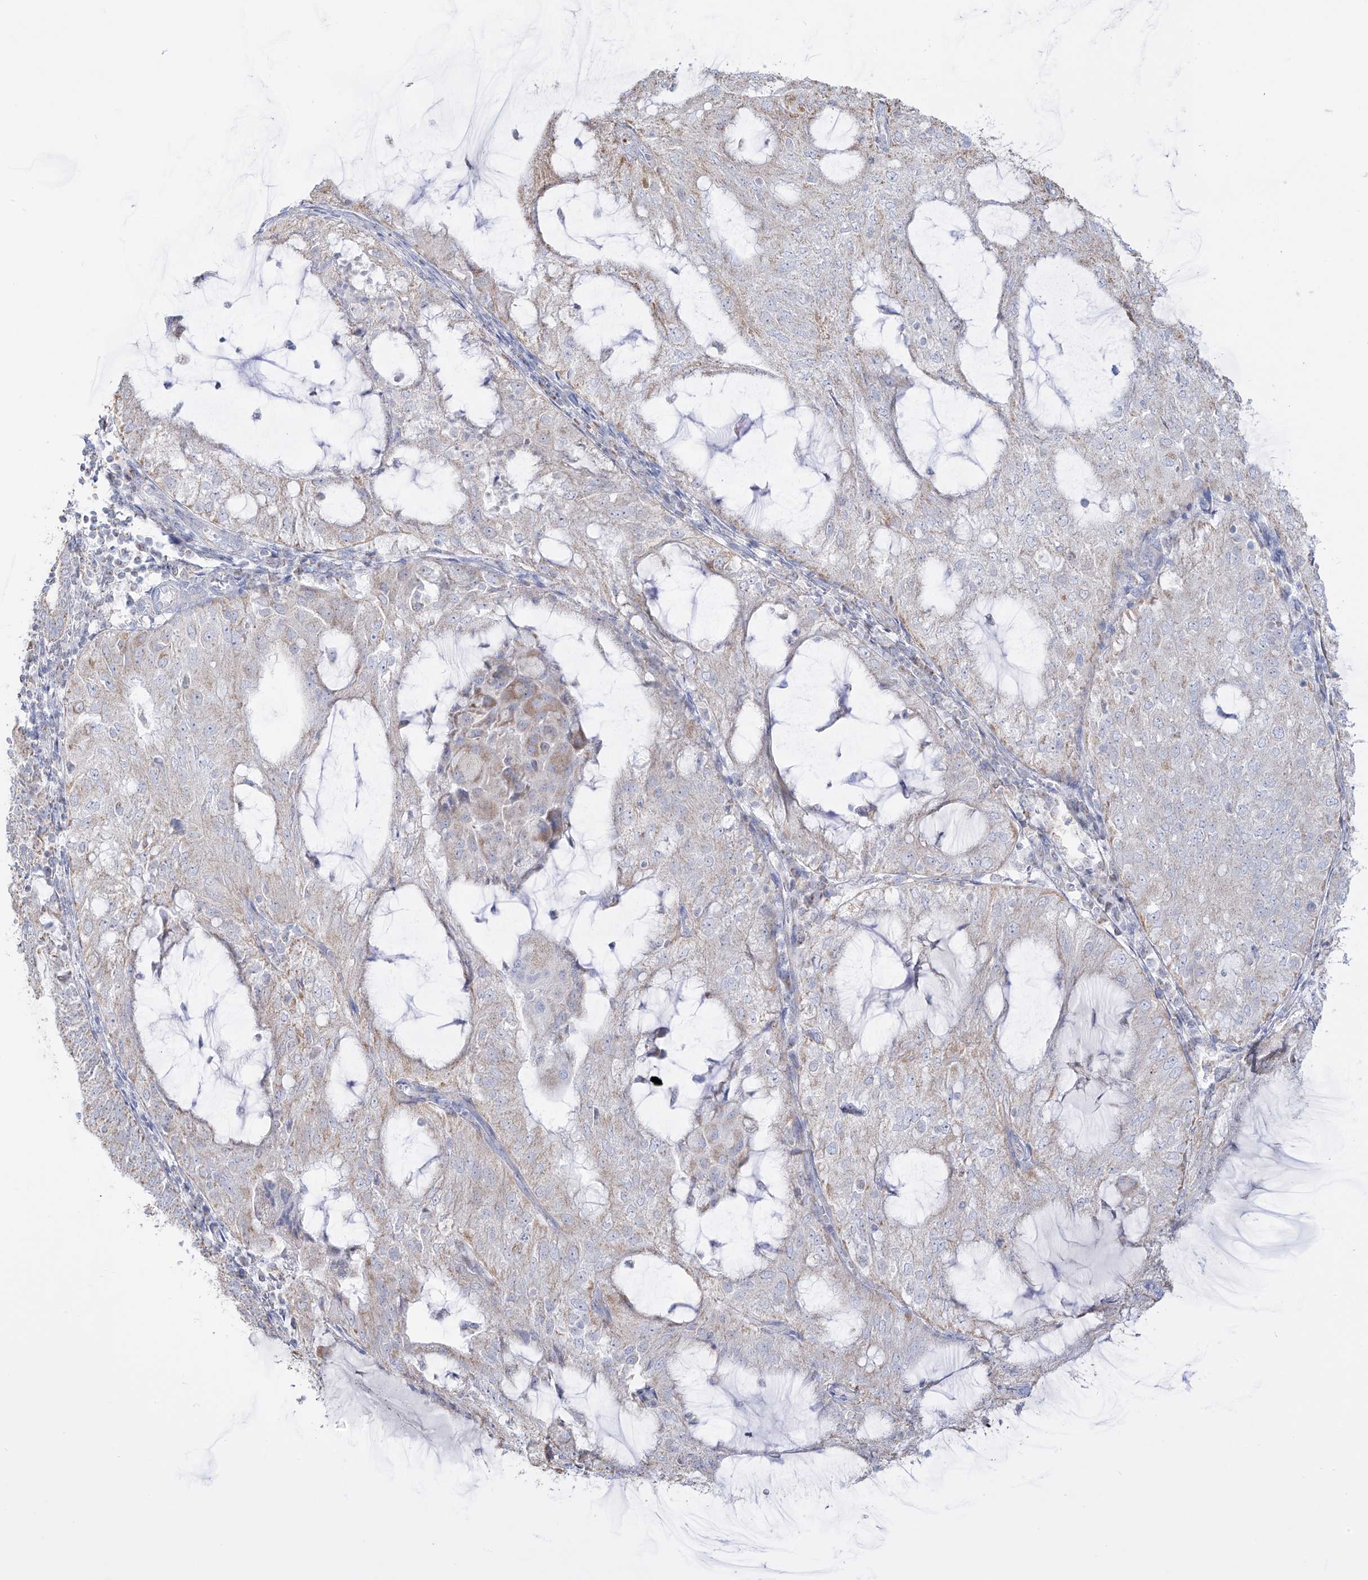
{"staining": {"intensity": "weak", "quantity": "<25%", "location": "cytoplasmic/membranous"}, "tissue": "endometrial cancer", "cell_type": "Tumor cells", "image_type": "cancer", "snomed": [{"axis": "morphology", "description": "Adenocarcinoma, NOS"}, {"axis": "topography", "description": "Endometrium"}], "caption": "Endometrial cancer stained for a protein using IHC displays no staining tumor cells.", "gene": "RCHY1", "patient": {"sex": "female", "age": 81}}